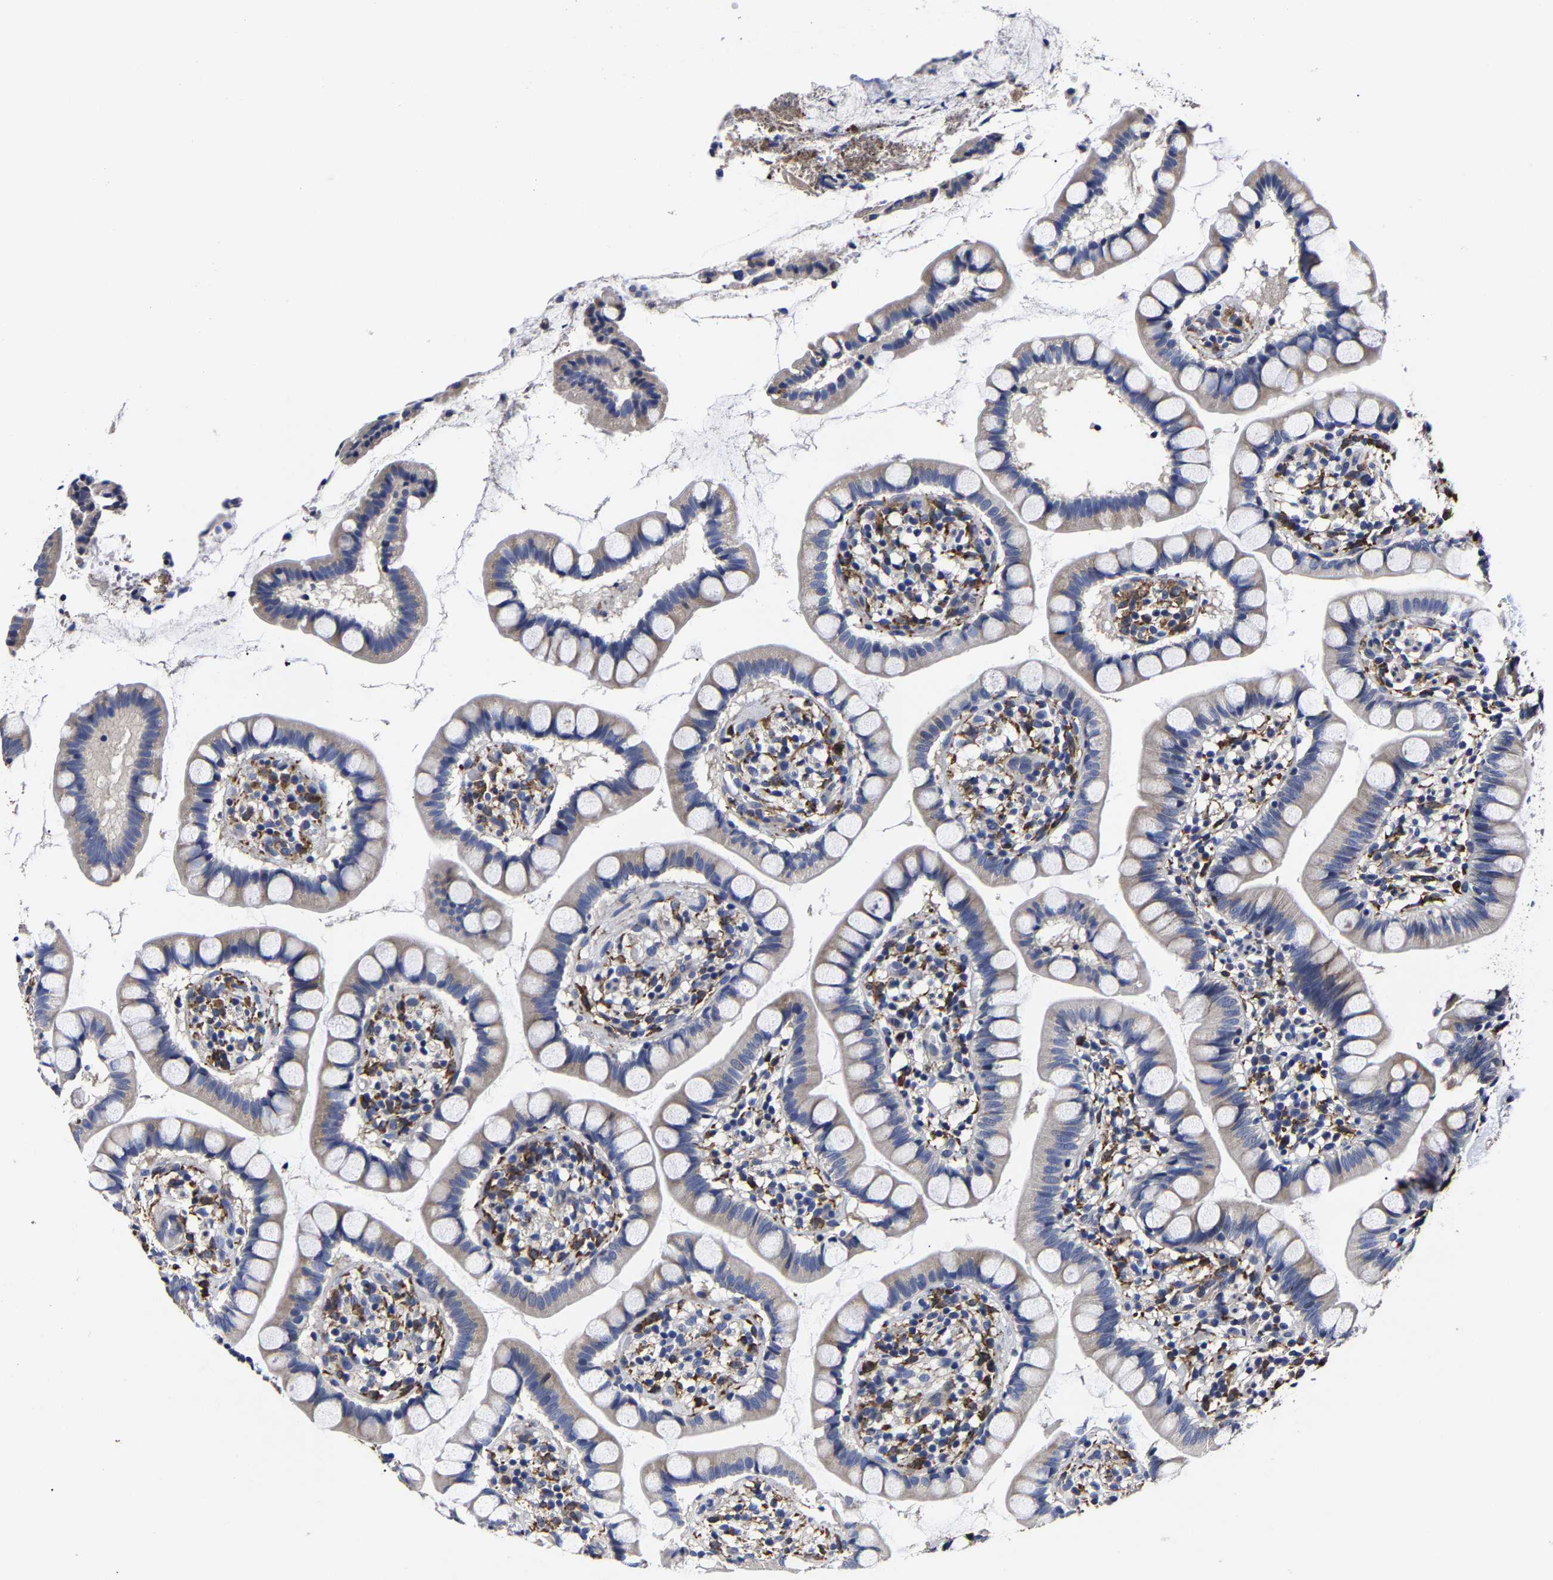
{"staining": {"intensity": "weak", "quantity": "25%-75%", "location": "cytoplasmic/membranous"}, "tissue": "small intestine", "cell_type": "Glandular cells", "image_type": "normal", "snomed": [{"axis": "morphology", "description": "Normal tissue, NOS"}, {"axis": "topography", "description": "Small intestine"}], "caption": "Immunohistochemical staining of unremarkable small intestine displays weak cytoplasmic/membranous protein staining in approximately 25%-75% of glandular cells. The staining is performed using DAB brown chromogen to label protein expression. The nuclei are counter-stained blue using hematoxylin.", "gene": "AASS", "patient": {"sex": "female", "age": 84}}